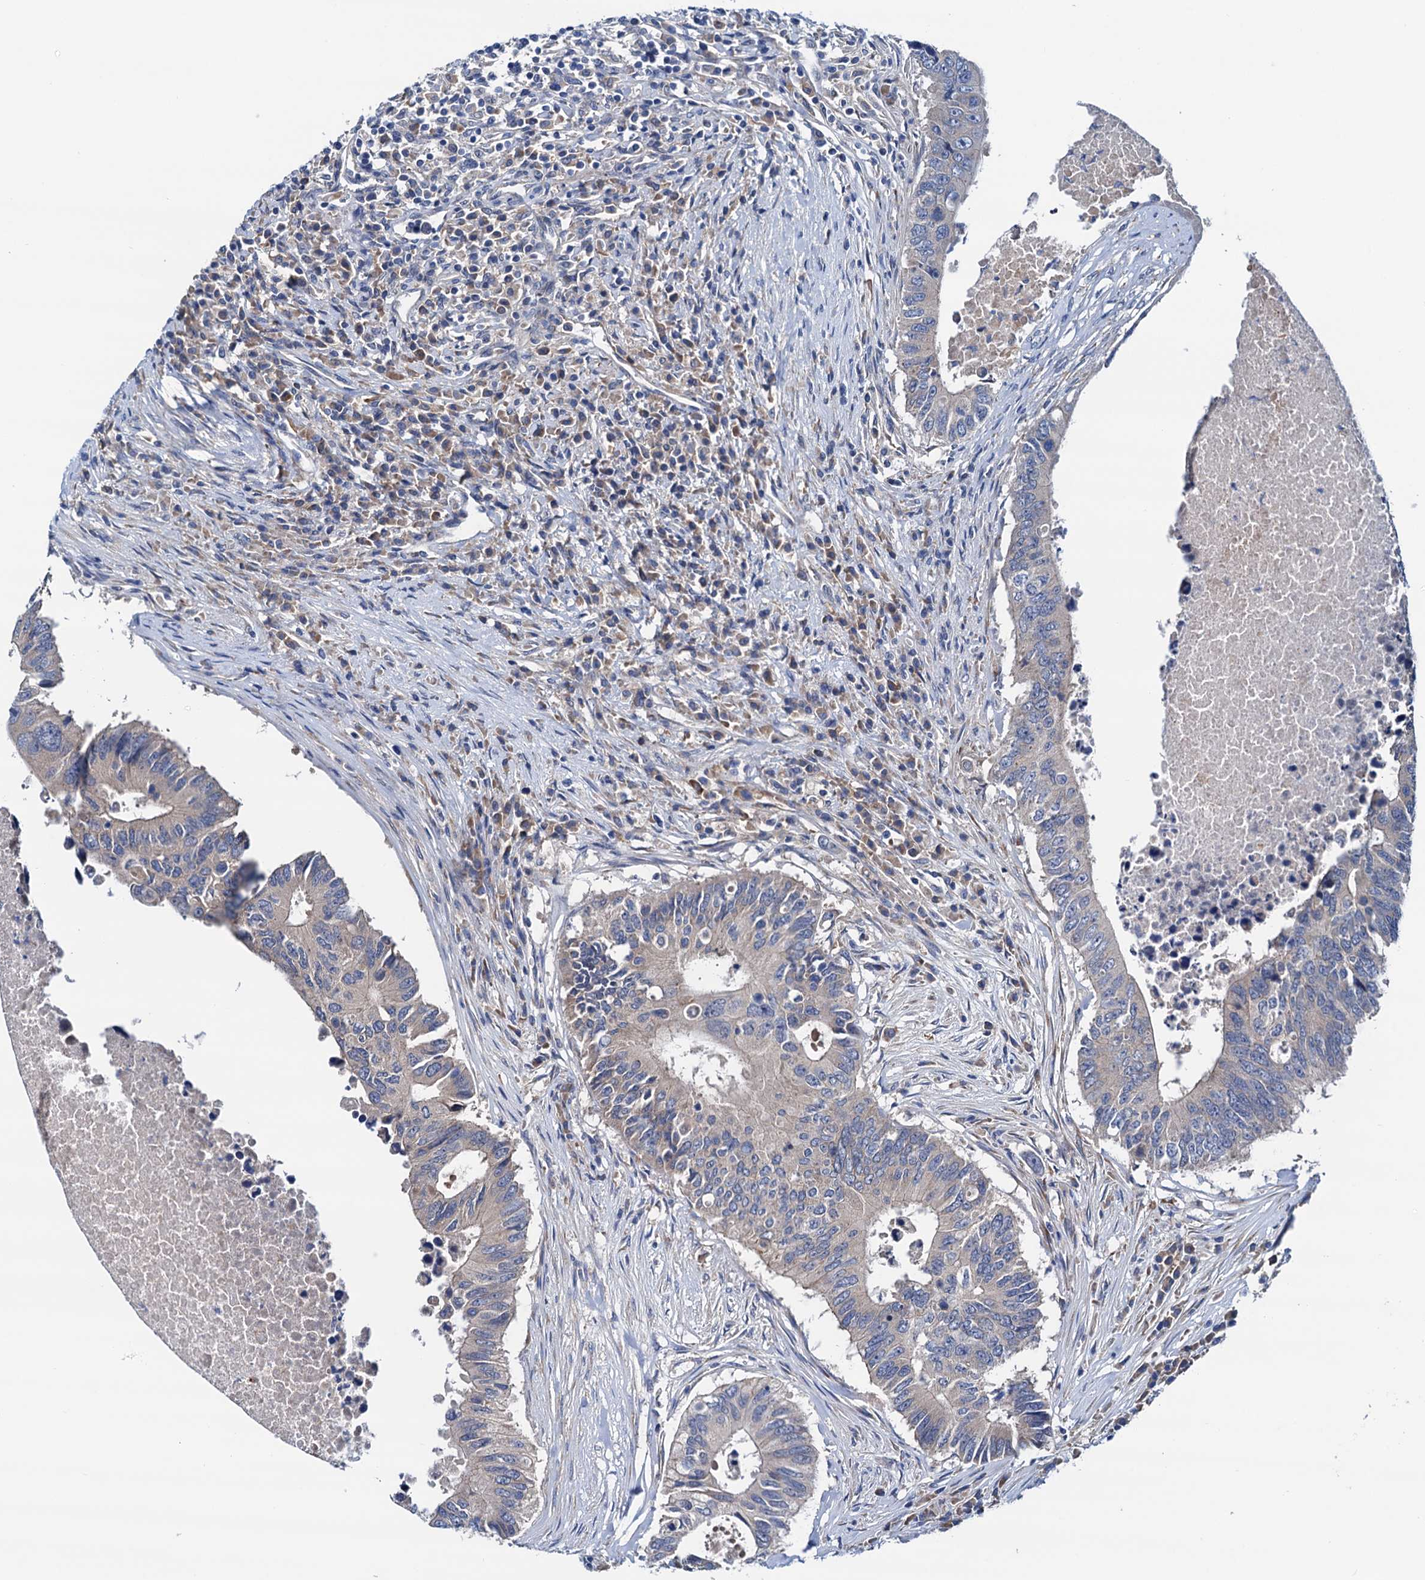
{"staining": {"intensity": "negative", "quantity": "none", "location": "none"}, "tissue": "colorectal cancer", "cell_type": "Tumor cells", "image_type": "cancer", "snomed": [{"axis": "morphology", "description": "Adenocarcinoma, NOS"}, {"axis": "topography", "description": "Colon"}], "caption": "Immunohistochemical staining of human colorectal cancer (adenocarcinoma) displays no significant staining in tumor cells. The staining is performed using DAB (3,3'-diaminobenzidine) brown chromogen with nuclei counter-stained in using hematoxylin.", "gene": "RASSF9", "patient": {"sex": "male", "age": 71}}